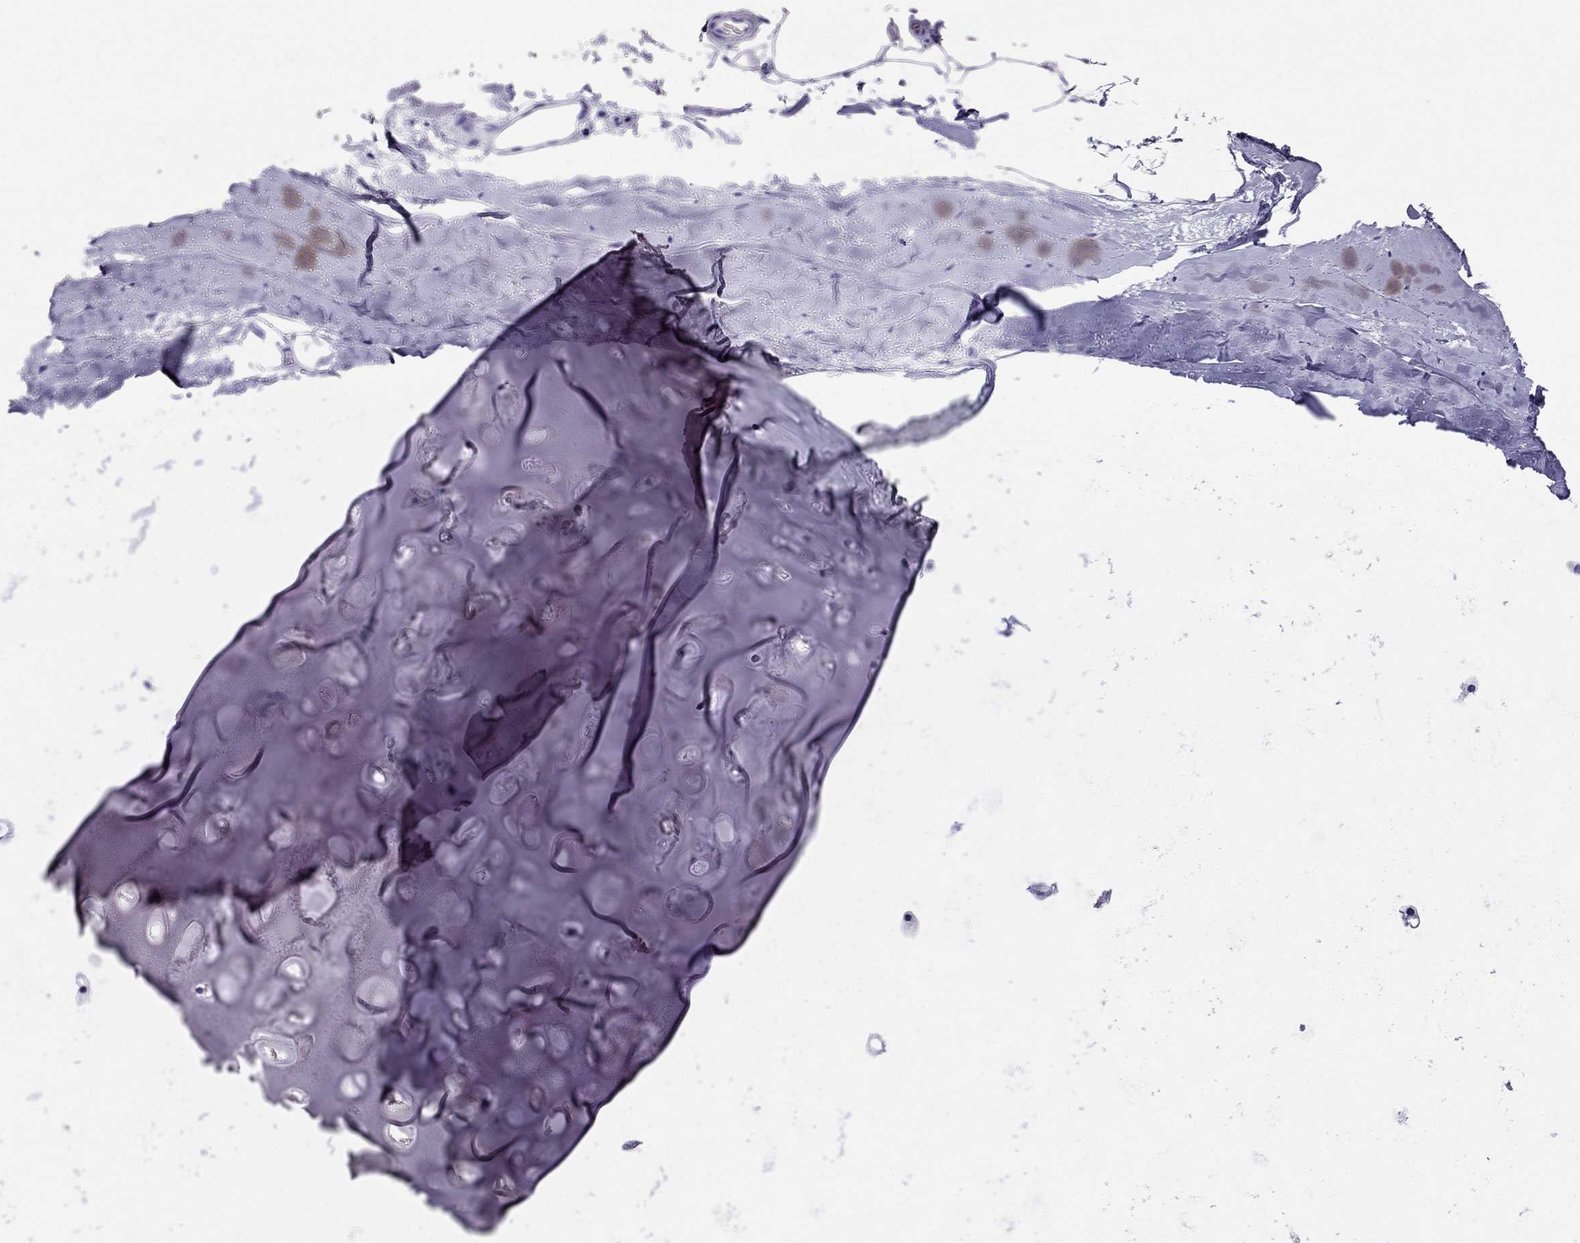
{"staining": {"intensity": "negative", "quantity": "none", "location": "none"}, "tissue": "soft tissue", "cell_type": "Chondrocytes", "image_type": "normal", "snomed": [{"axis": "morphology", "description": "Normal tissue, NOS"}, {"axis": "topography", "description": "Lymph node"}, {"axis": "topography", "description": "Bronchus"}], "caption": "A photomicrograph of human soft tissue is negative for staining in chondrocytes. (Brightfield microscopy of DAB (3,3'-diaminobenzidine) immunohistochemistry at high magnification).", "gene": "PDE6A", "patient": {"sex": "female", "age": 70}}